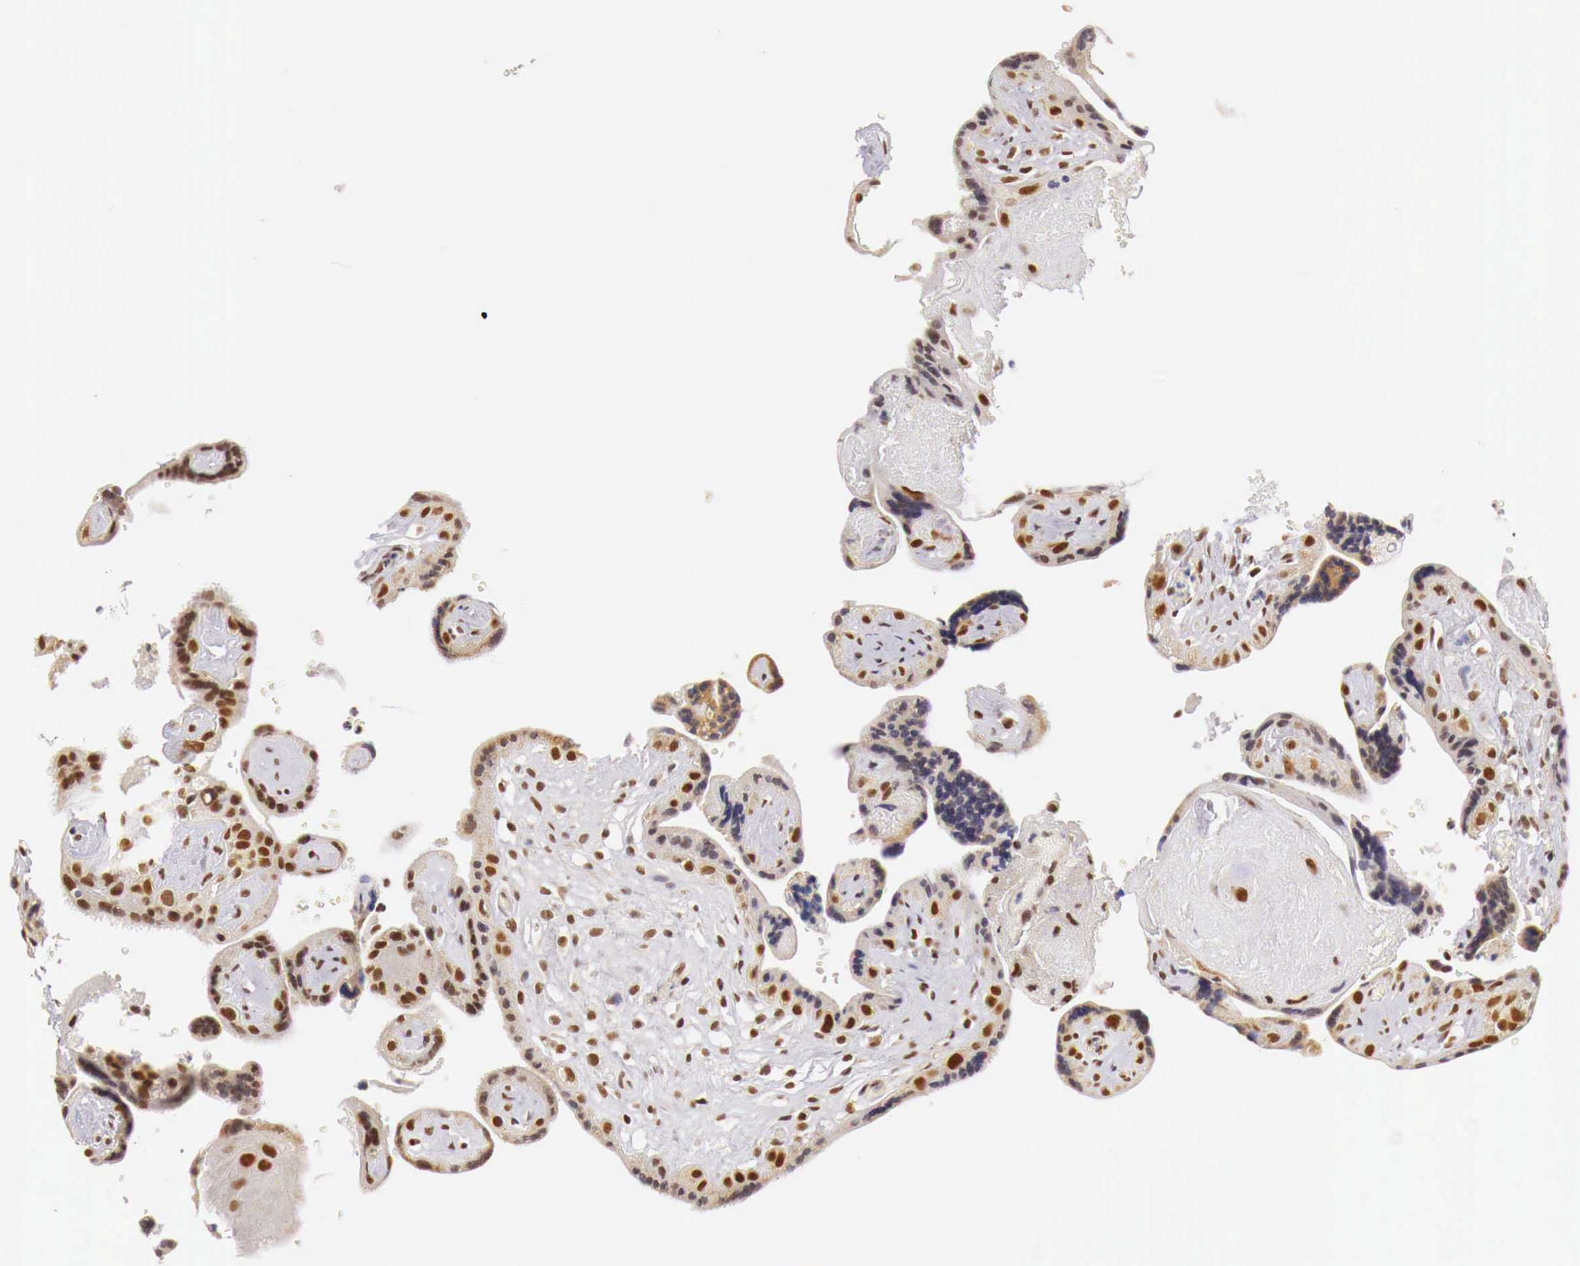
{"staining": {"intensity": "weak", "quantity": "25%-75%", "location": "nuclear"}, "tissue": "placenta", "cell_type": "Trophoblastic cells", "image_type": "normal", "snomed": [{"axis": "morphology", "description": "Normal tissue, NOS"}, {"axis": "topography", "description": "Placenta"}], "caption": "Immunohistochemical staining of normal human placenta reveals 25%-75% levels of weak nuclear protein expression in approximately 25%-75% of trophoblastic cells. The protein is stained brown, and the nuclei are stained in blue (DAB (3,3'-diaminobenzidine) IHC with brightfield microscopy, high magnification).", "gene": "GPKOW", "patient": {"sex": "female", "age": 24}}